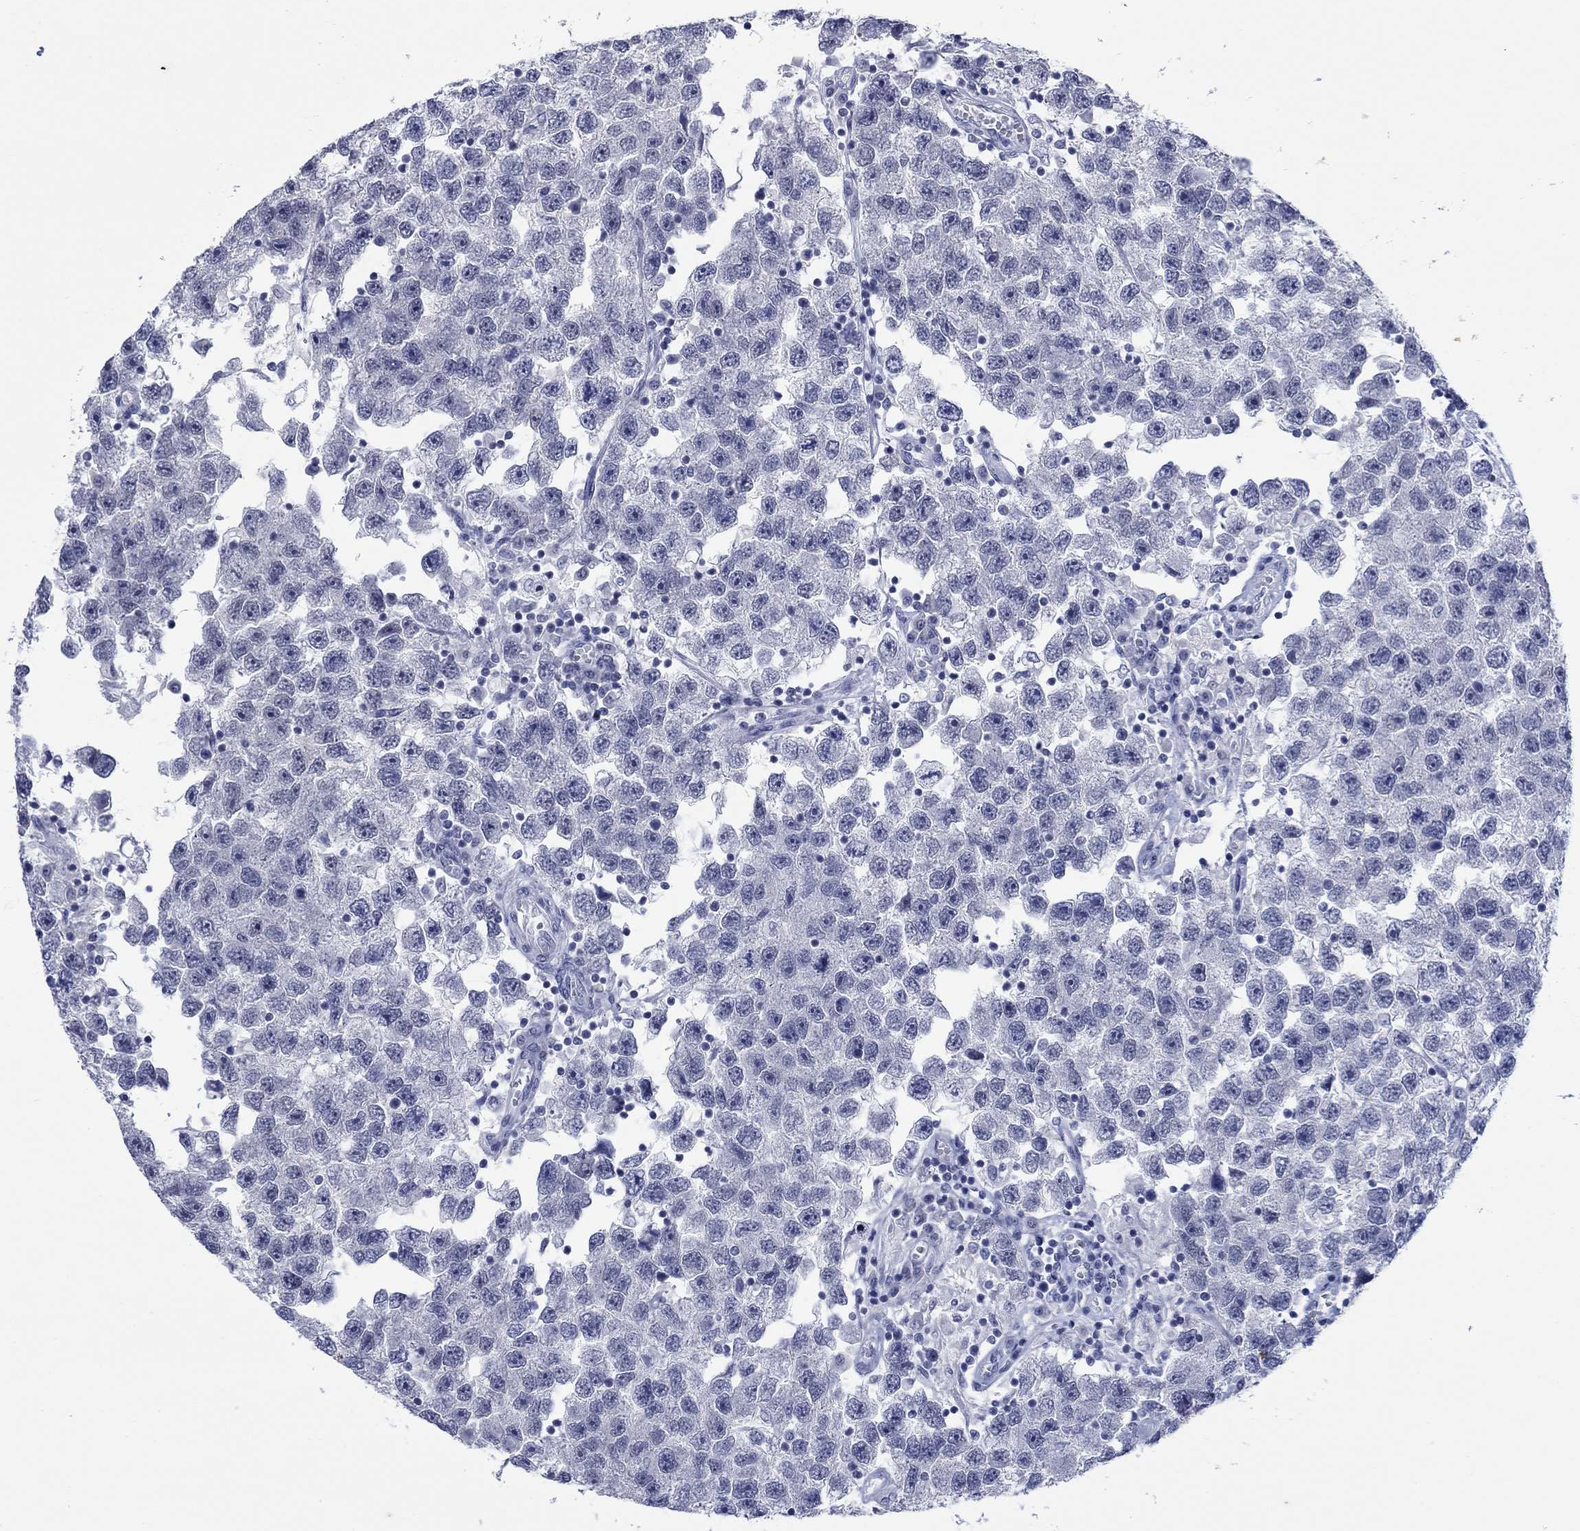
{"staining": {"intensity": "moderate", "quantity": "25%-75%", "location": "nuclear"}, "tissue": "testis cancer", "cell_type": "Tumor cells", "image_type": "cancer", "snomed": [{"axis": "morphology", "description": "Seminoma, NOS"}, {"axis": "topography", "description": "Testis"}], "caption": "Testis cancer was stained to show a protein in brown. There is medium levels of moderate nuclear positivity in approximately 25%-75% of tumor cells.", "gene": "NPAS3", "patient": {"sex": "male", "age": 26}}